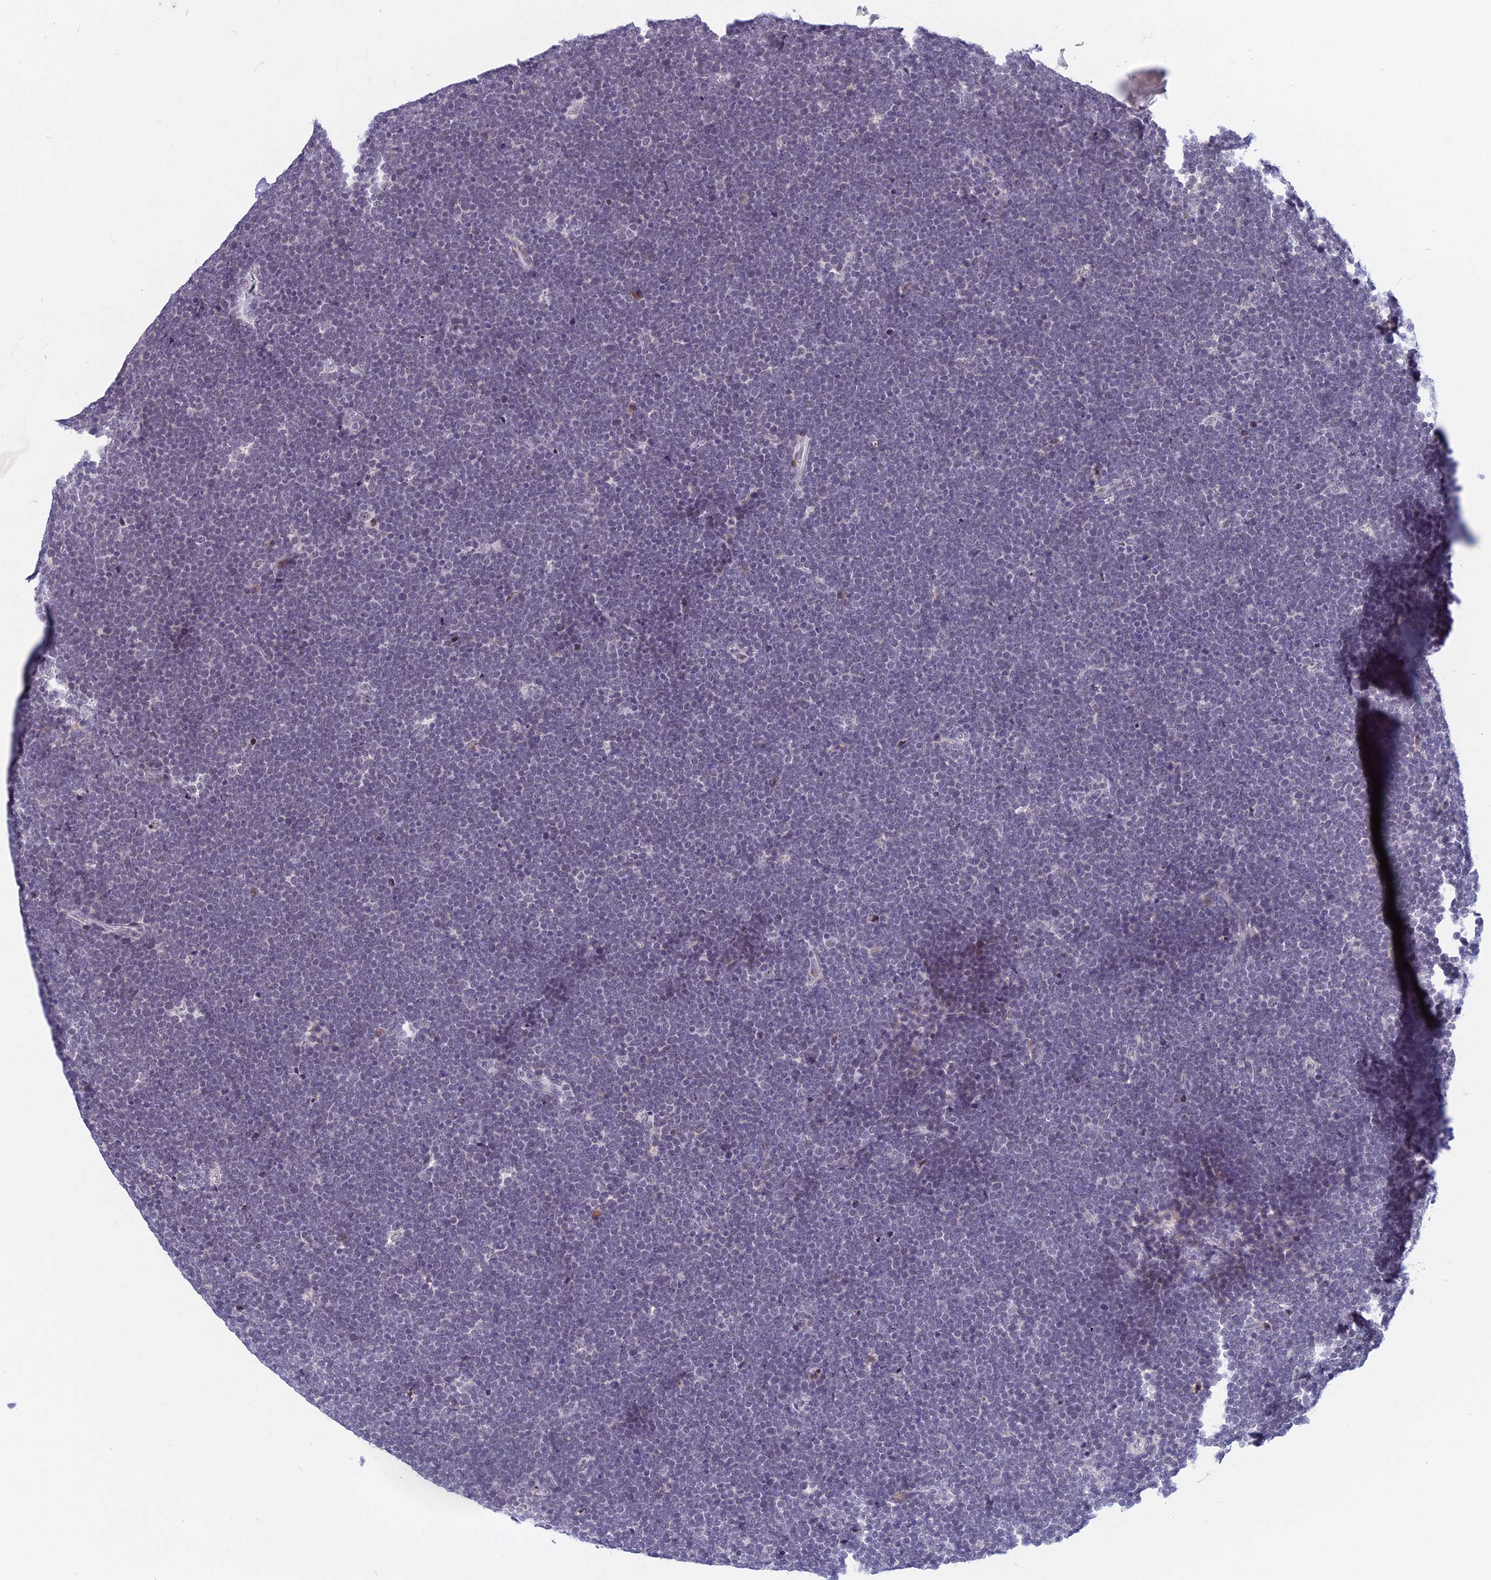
{"staining": {"intensity": "negative", "quantity": "none", "location": "none"}, "tissue": "lymphoma", "cell_type": "Tumor cells", "image_type": "cancer", "snomed": [{"axis": "morphology", "description": "Malignant lymphoma, non-Hodgkin's type, High grade"}, {"axis": "topography", "description": "Lymph node"}], "caption": "IHC micrograph of human high-grade malignant lymphoma, non-Hodgkin's type stained for a protein (brown), which shows no staining in tumor cells. (DAB immunohistochemistry with hematoxylin counter stain).", "gene": "CDC7", "patient": {"sex": "male", "age": 13}}